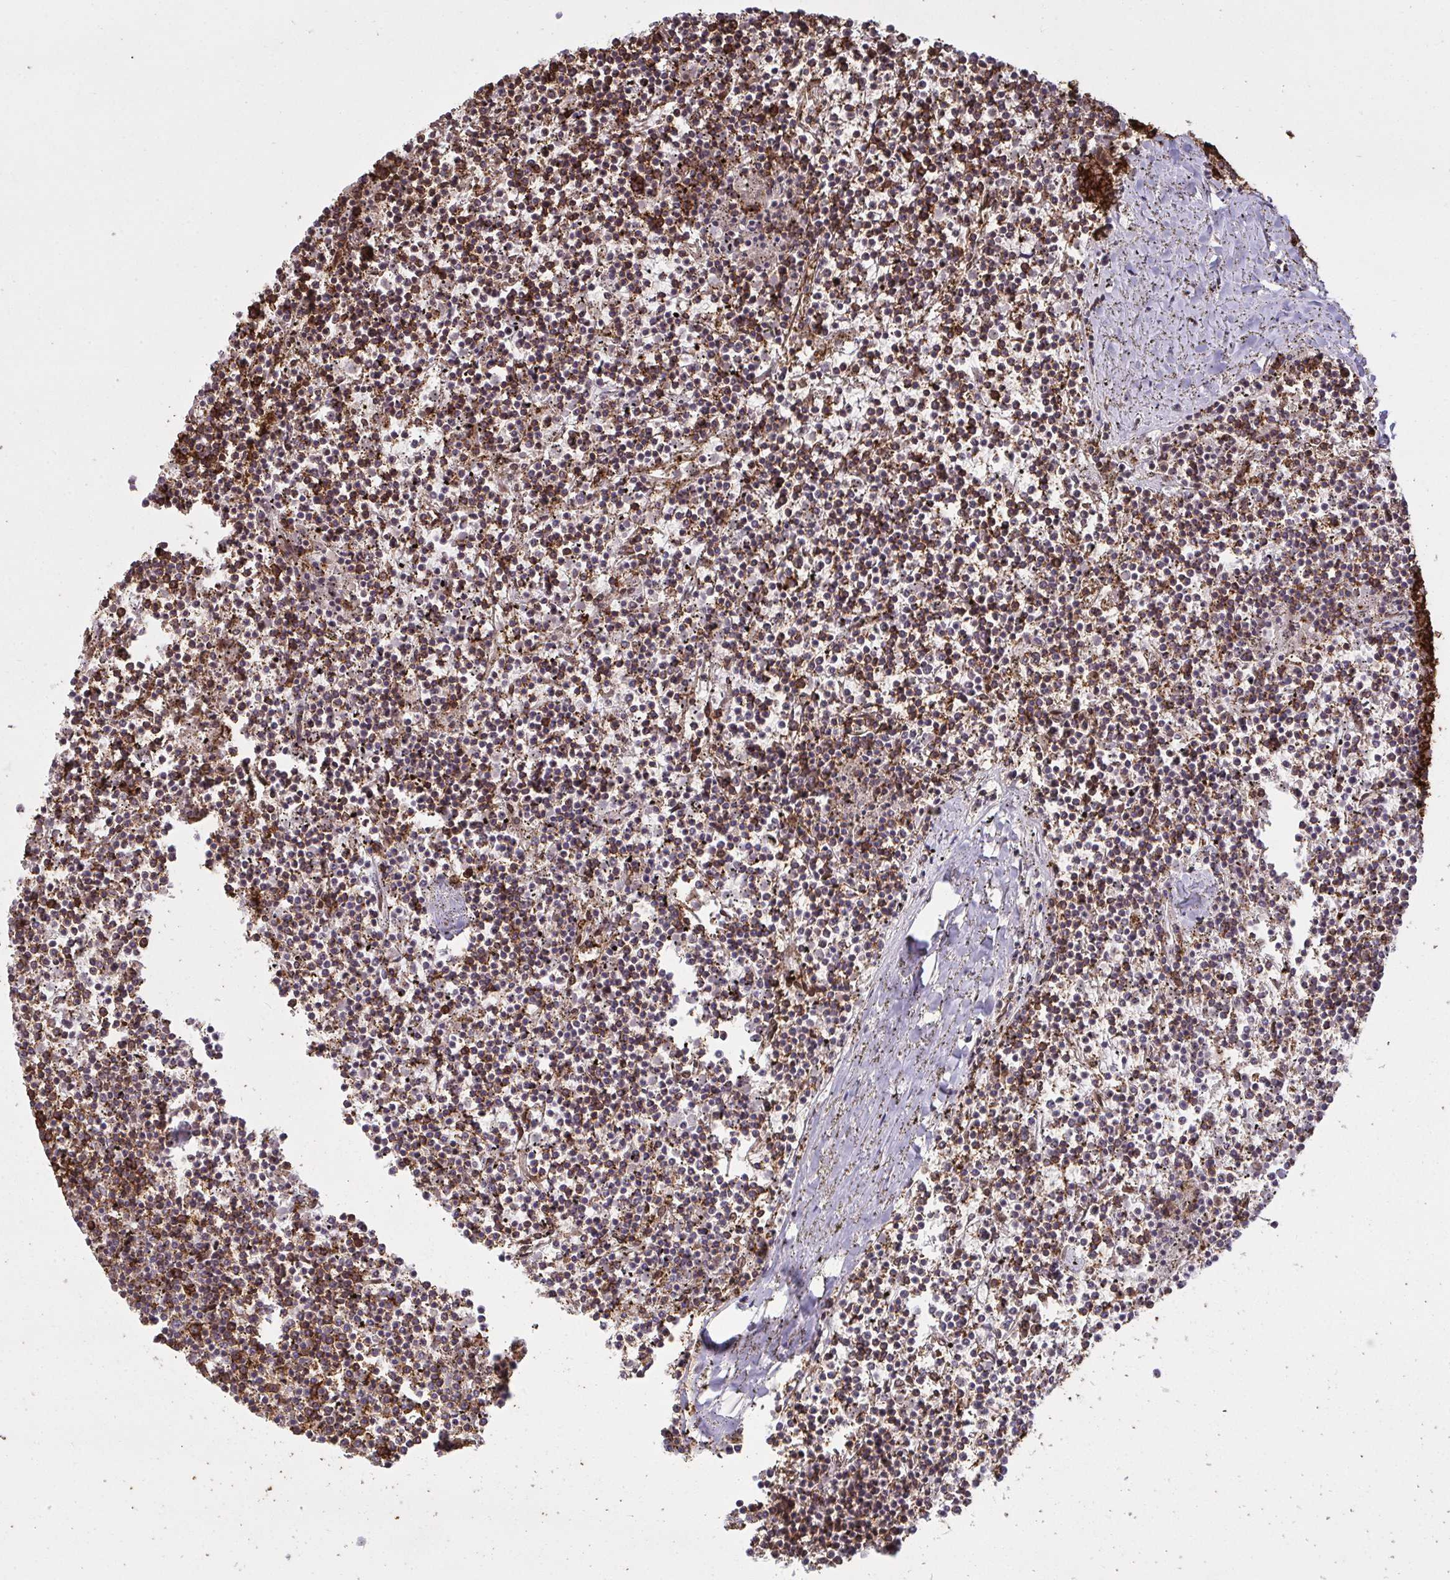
{"staining": {"intensity": "moderate", "quantity": "25%-75%", "location": "cytoplasmic/membranous"}, "tissue": "lymphoma", "cell_type": "Tumor cells", "image_type": "cancer", "snomed": [{"axis": "morphology", "description": "Malignant lymphoma, non-Hodgkin's type, Low grade"}, {"axis": "topography", "description": "Spleen"}], "caption": "The histopathology image reveals staining of malignant lymphoma, non-Hodgkin's type (low-grade), revealing moderate cytoplasmic/membranous protein staining (brown color) within tumor cells. (IHC, brightfield microscopy, high magnification).", "gene": "UXT", "patient": {"sex": "female", "age": 19}}